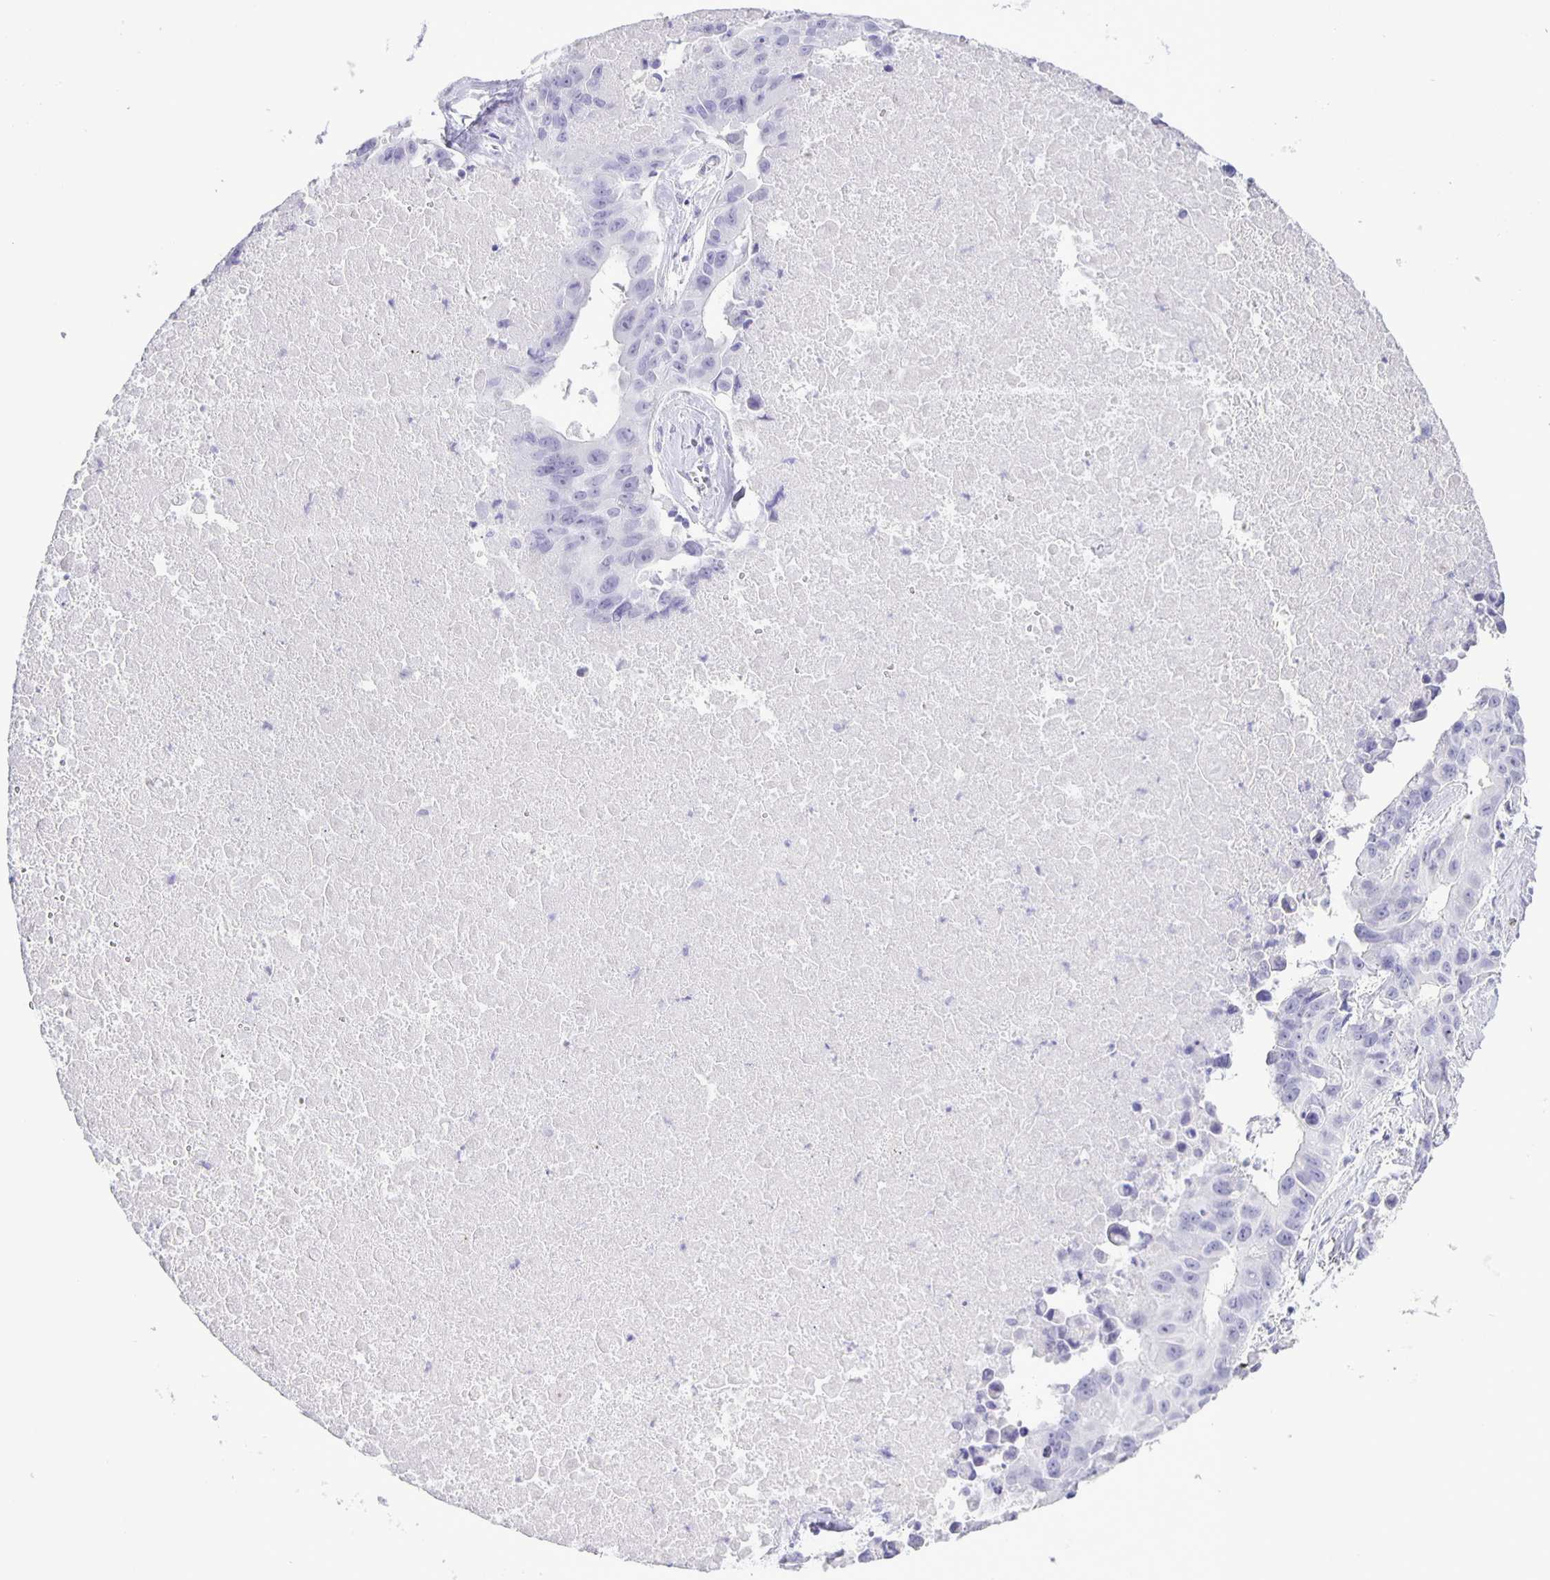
{"staining": {"intensity": "negative", "quantity": "none", "location": "none"}, "tissue": "lung cancer", "cell_type": "Tumor cells", "image_type": "cancer", "snomed": [{"axis": "morphology", "description": "Adenocarcinoma, NOS"}, {"axis": "topography", "description": "Lymph node"}, {"axis": "topography", "description": "Lung"}], "caption": "Tumor cells show no significant positivity in lung cancer (adenocarcinoma).", "gene": "EZHIP", "patient": {"sex": "male", "age": 64}}